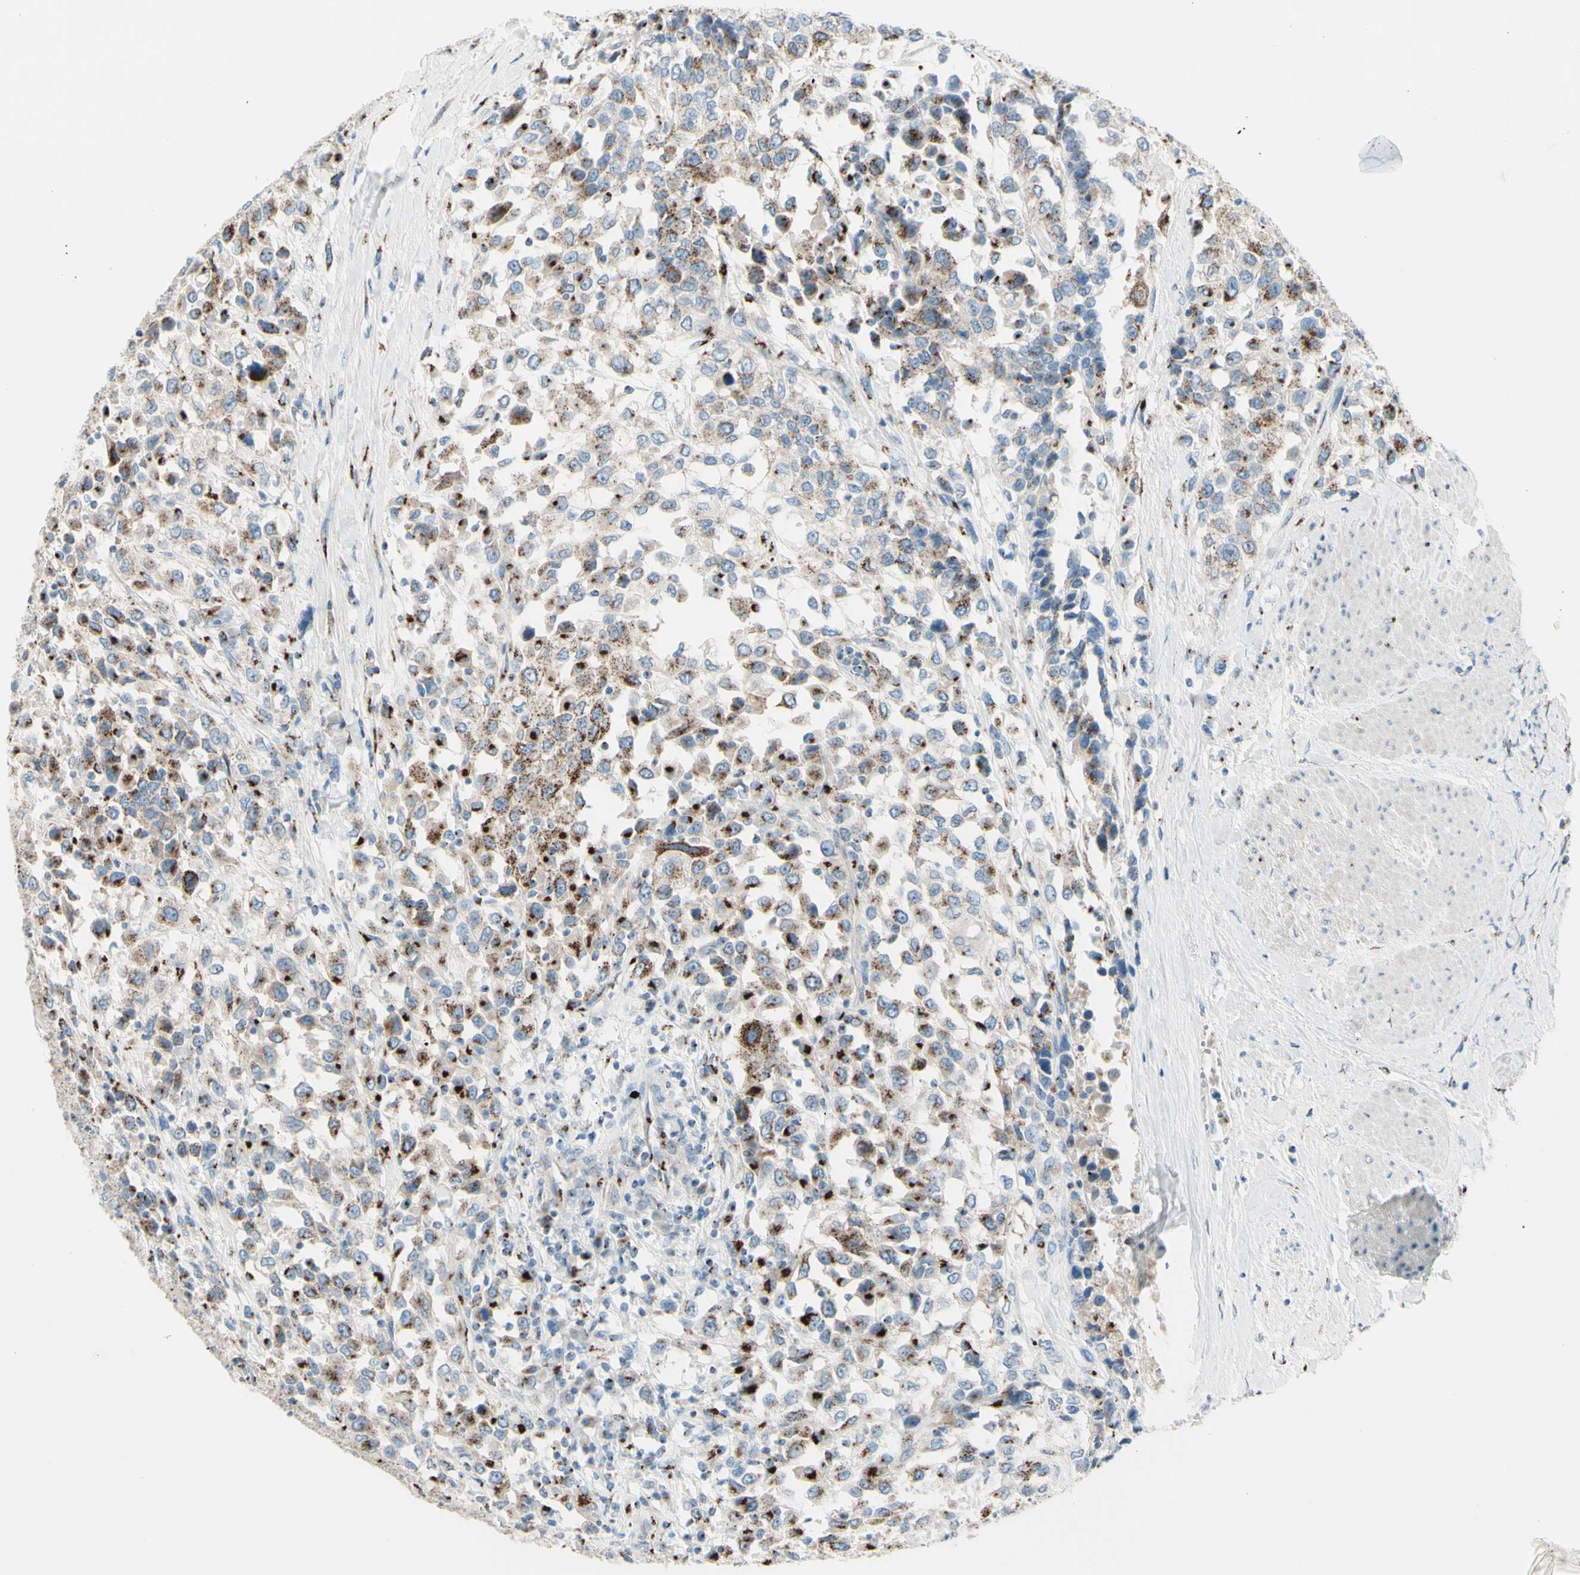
{"staining": {"intensity": "moderate", "quantity": ">75%", "location": "cytoplasmic/membranous"}, "tissue": "urothelial cancer", "cell_type": "Tumor cells", "image_type": "cancer", "snomed": [{"axis": "morphology", "description": "Urothelial carcinoma, High grade"}, {"axis": "topography", "description": "Urinary bladder"}], "caption": "Moderate cytoplasmic/membranous protein positivity is identified in about >75% of tumor cells in urothelial carcinoma (high-grade).", "gene": "B4GALT1", "patient": {"sex": "female", "age": 80}}